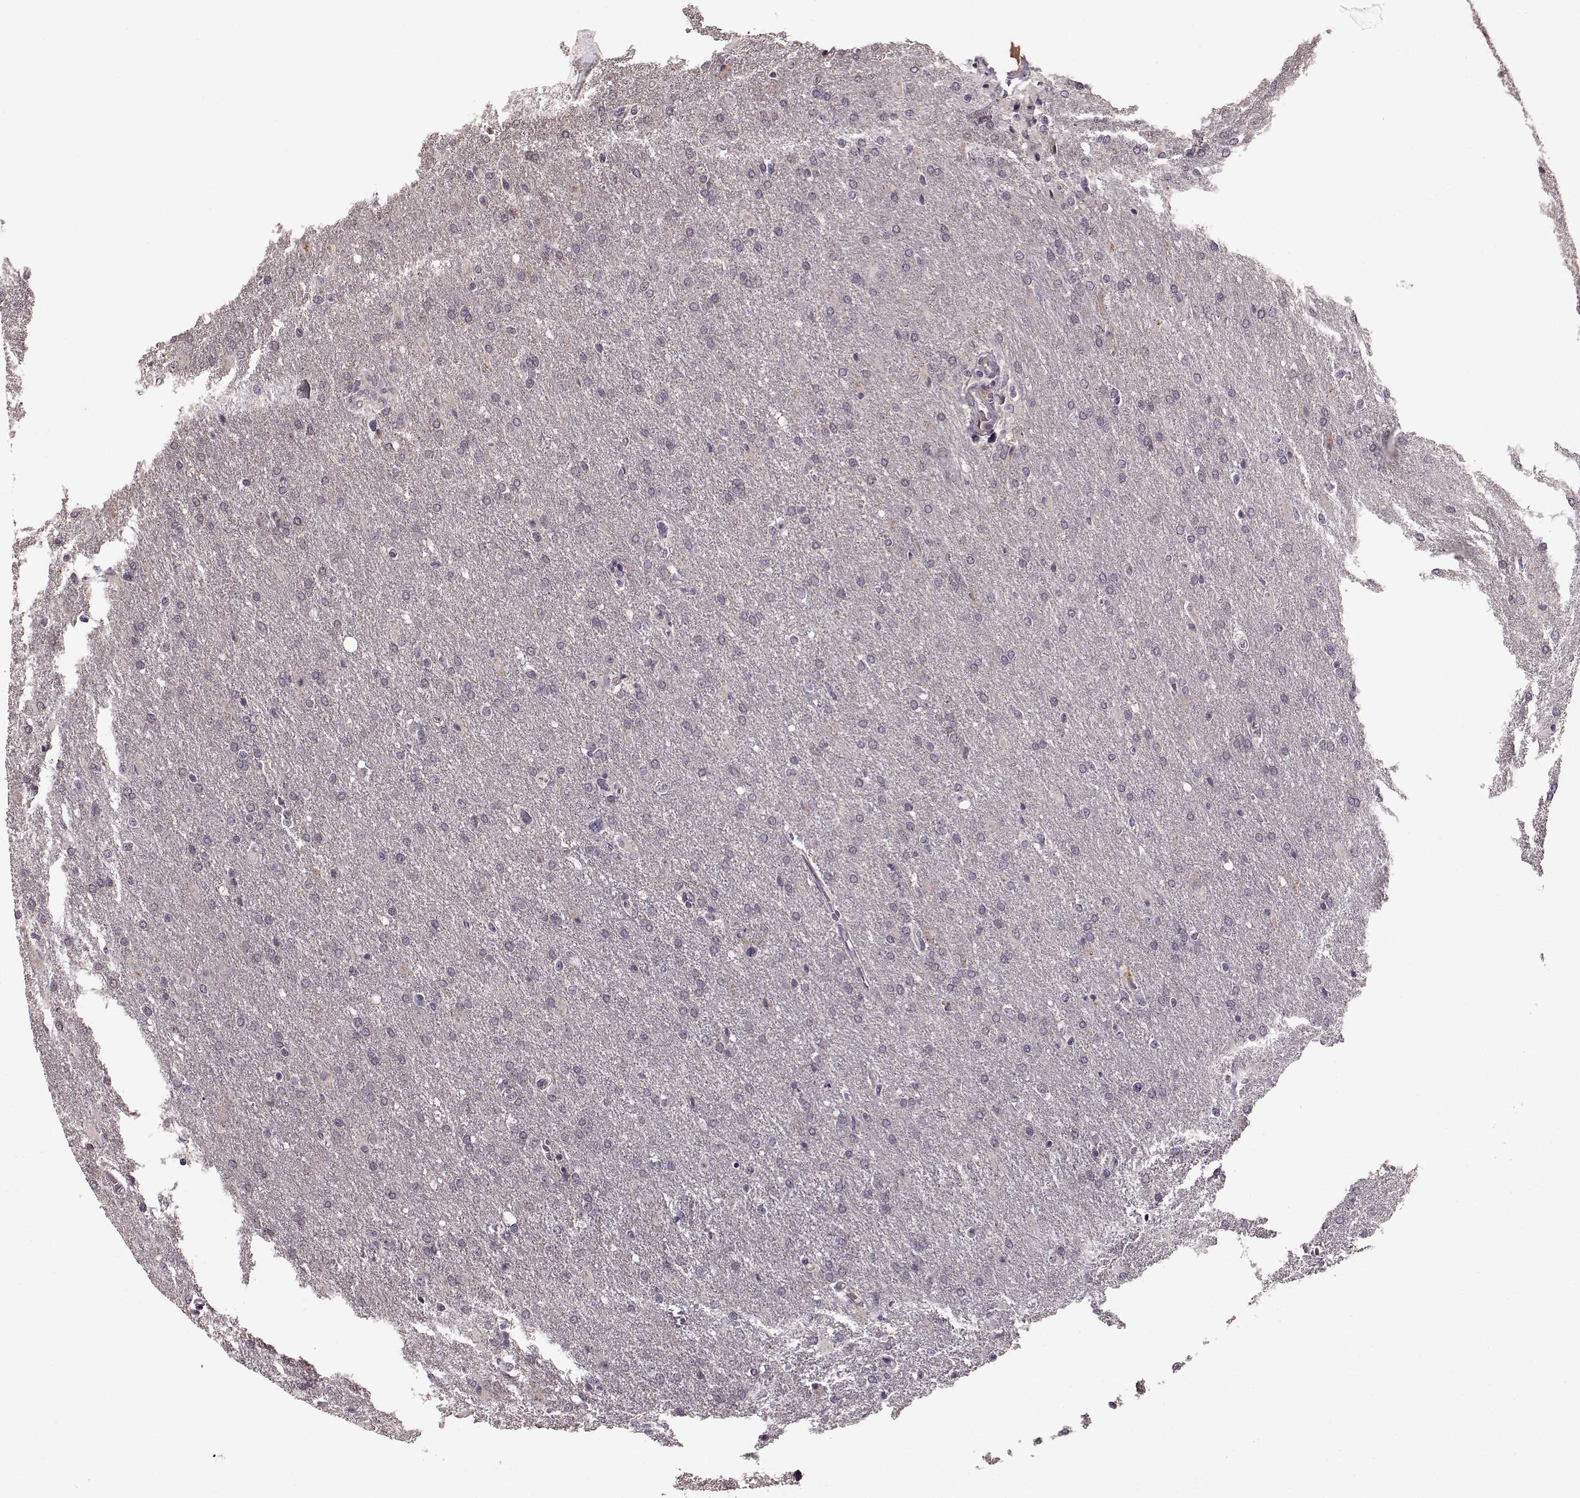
{"staining": {"intensity": "negative", "quantity": "none", "location": "none"}, "tissue": "glioma", "cell_type": "Tumor cells", "image_type": "cancer", "snomed": [{"axis": "morphology", "description": "Glioma, malignant, High grade"}, {"axis": "topography", "description": "Brain"}], "caption": "Immunohistochemistry (IHC) image of neoplastic tissue: human glioma stained with DAB (3,3'-diaminobenzidine) shows no significant protein staining in tumor cells.", "gene": "NRL", "patient": {"sex": "male", "age": 68}}